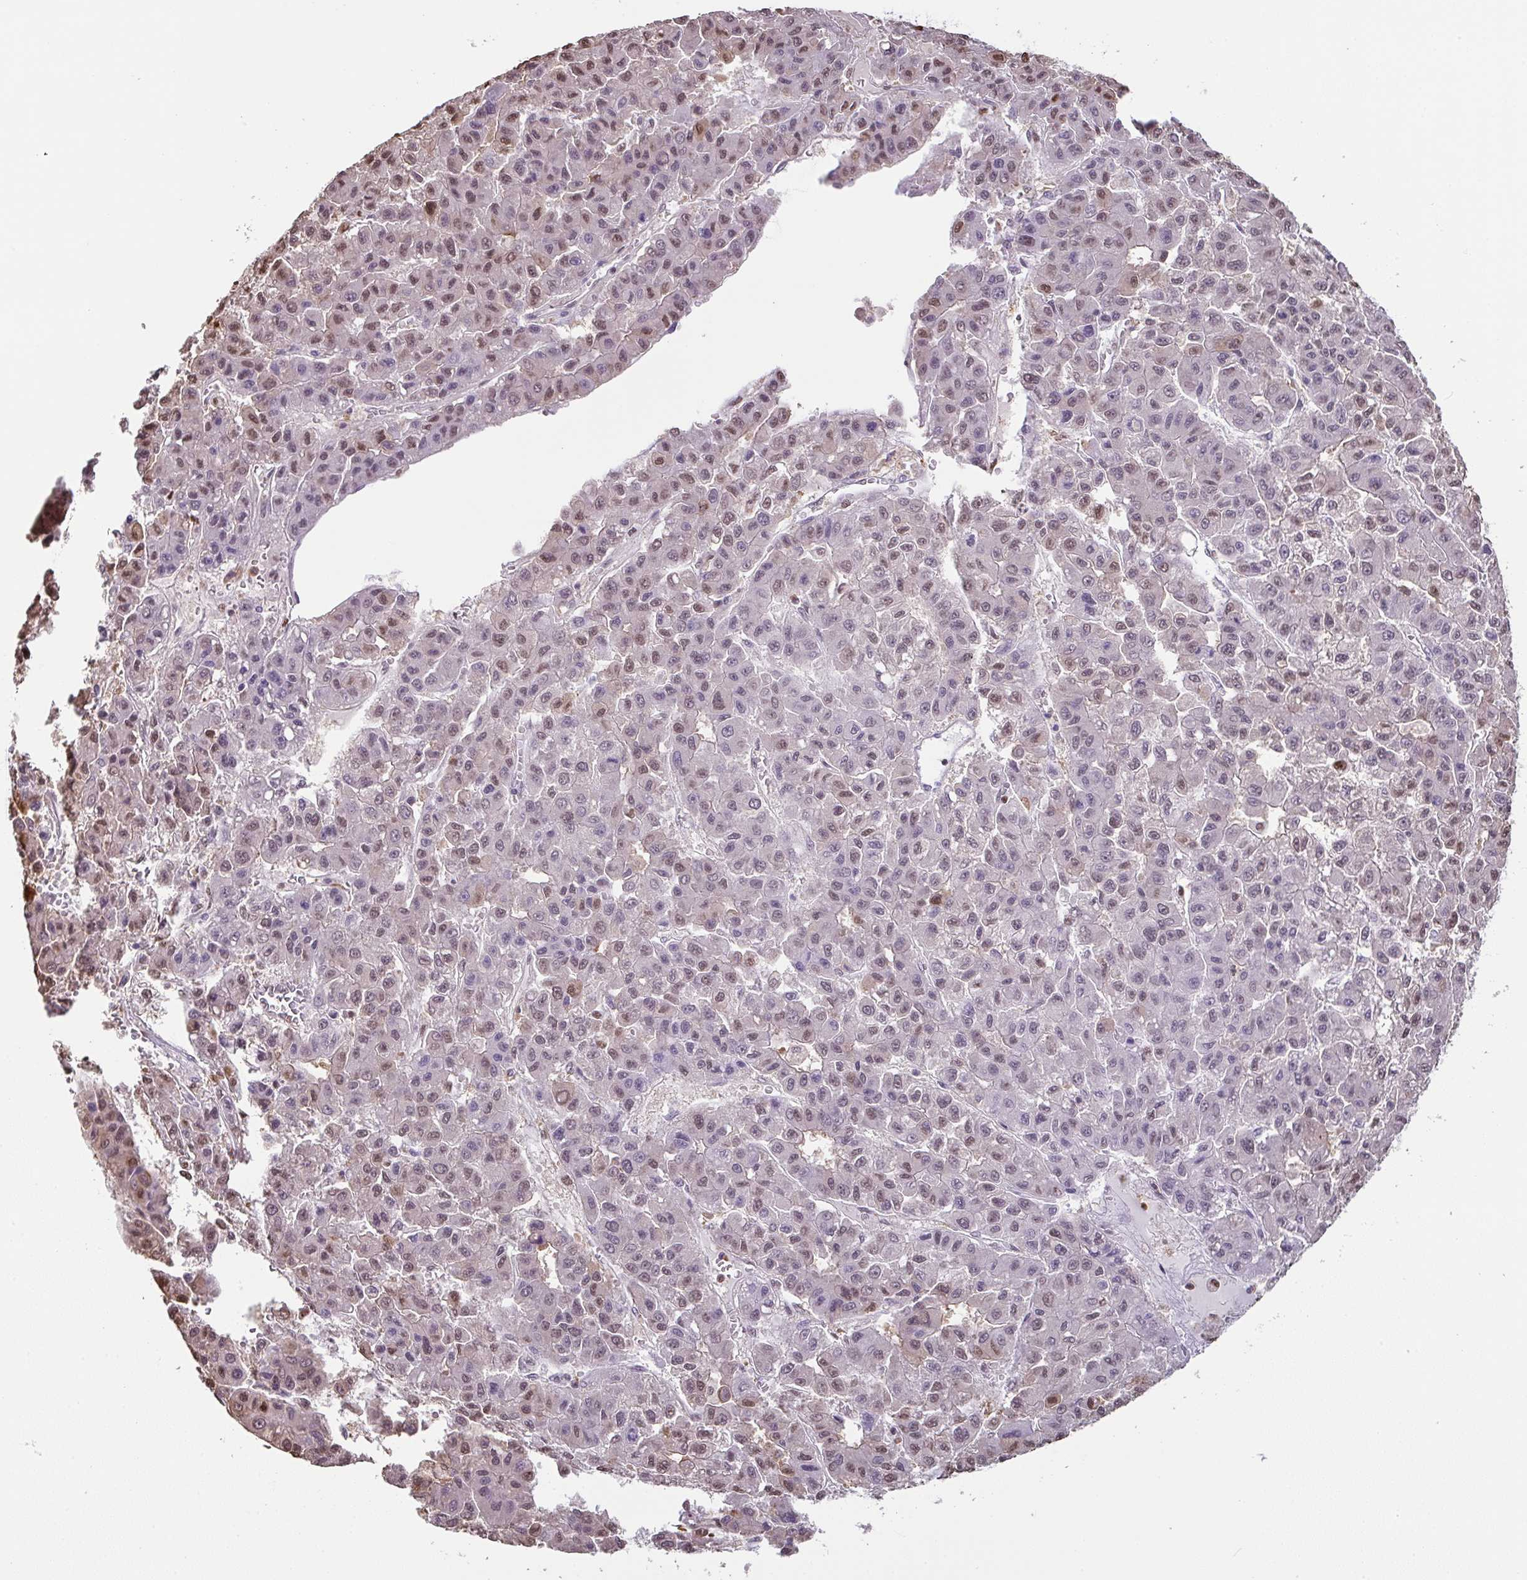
{"staining": {"intensity": "moderate", "quantity": "25%-75%", "location": "nuclear"}, "tissue": "liver cancer", "cell_type": "Tumor cells", "image_type": "cancer", "snomed": [{"axis": "morphology", "description": "Carcinoma, Hepatocellular, NOS"}, {"axis": "topography", "description": "Liver"}], "caption": "Moderate nuclear staining is seen in about 25%-75% of tumor cells in liver cancer (hepatocellular carcinoma).", "gene": "BTBD10", "patient": {"sex": "male", "age": 70}}